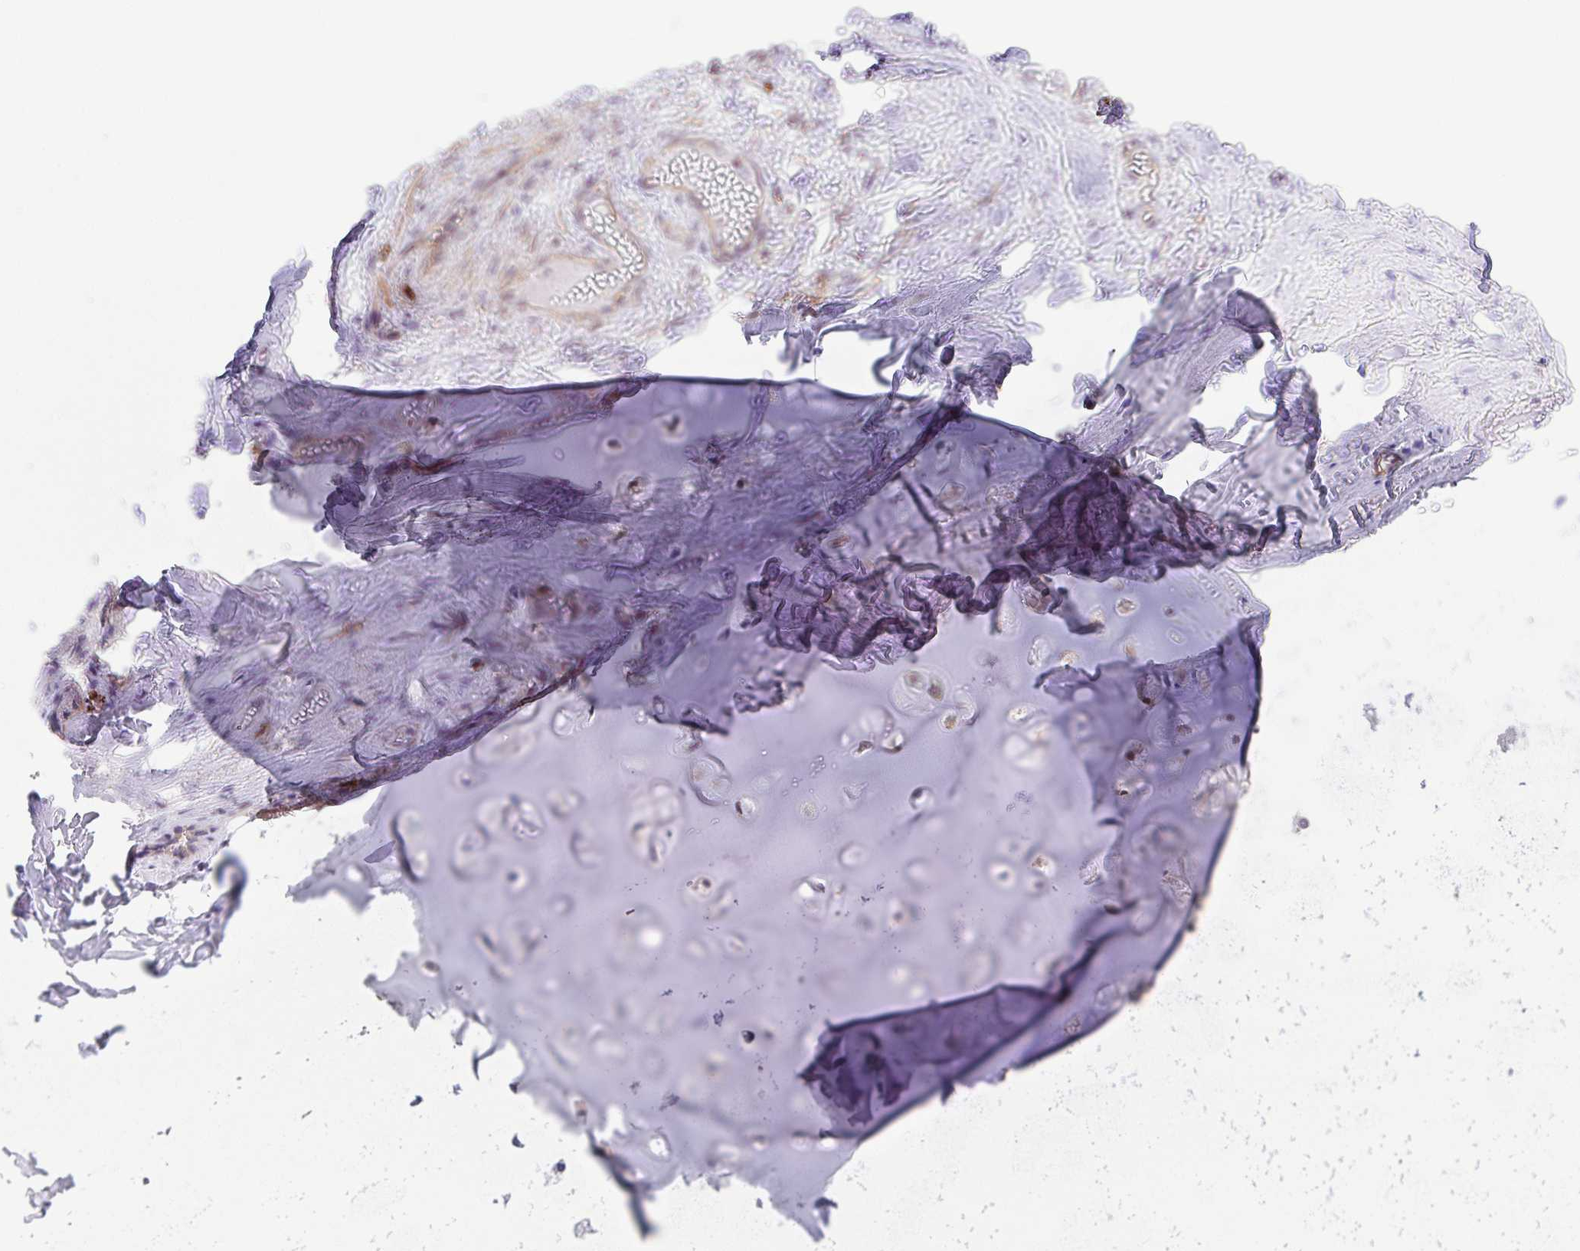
{"staining": {"intensity": "weak", "quantity": "<25%", "location": "cytoplasmic/membranous"}, "tissue": "soft tissue", "cell_type": "Chondrocytes", "image_type": "normal", "snomed": [{"axis": "morphology", "description": "Normal tissue, NOS"}, {"axis": "topography", "description": "Cartilage tissue"}, {"axis": "topography", "description": "Nasopharynx"}, {"axis": "topography", "description": "Thyroid gland"}], "caption": "Chondrocytes show no significant positivity in benign soft tissue.", "gene": "PREPL", "patient": {"sex": "male", "age": 63}}